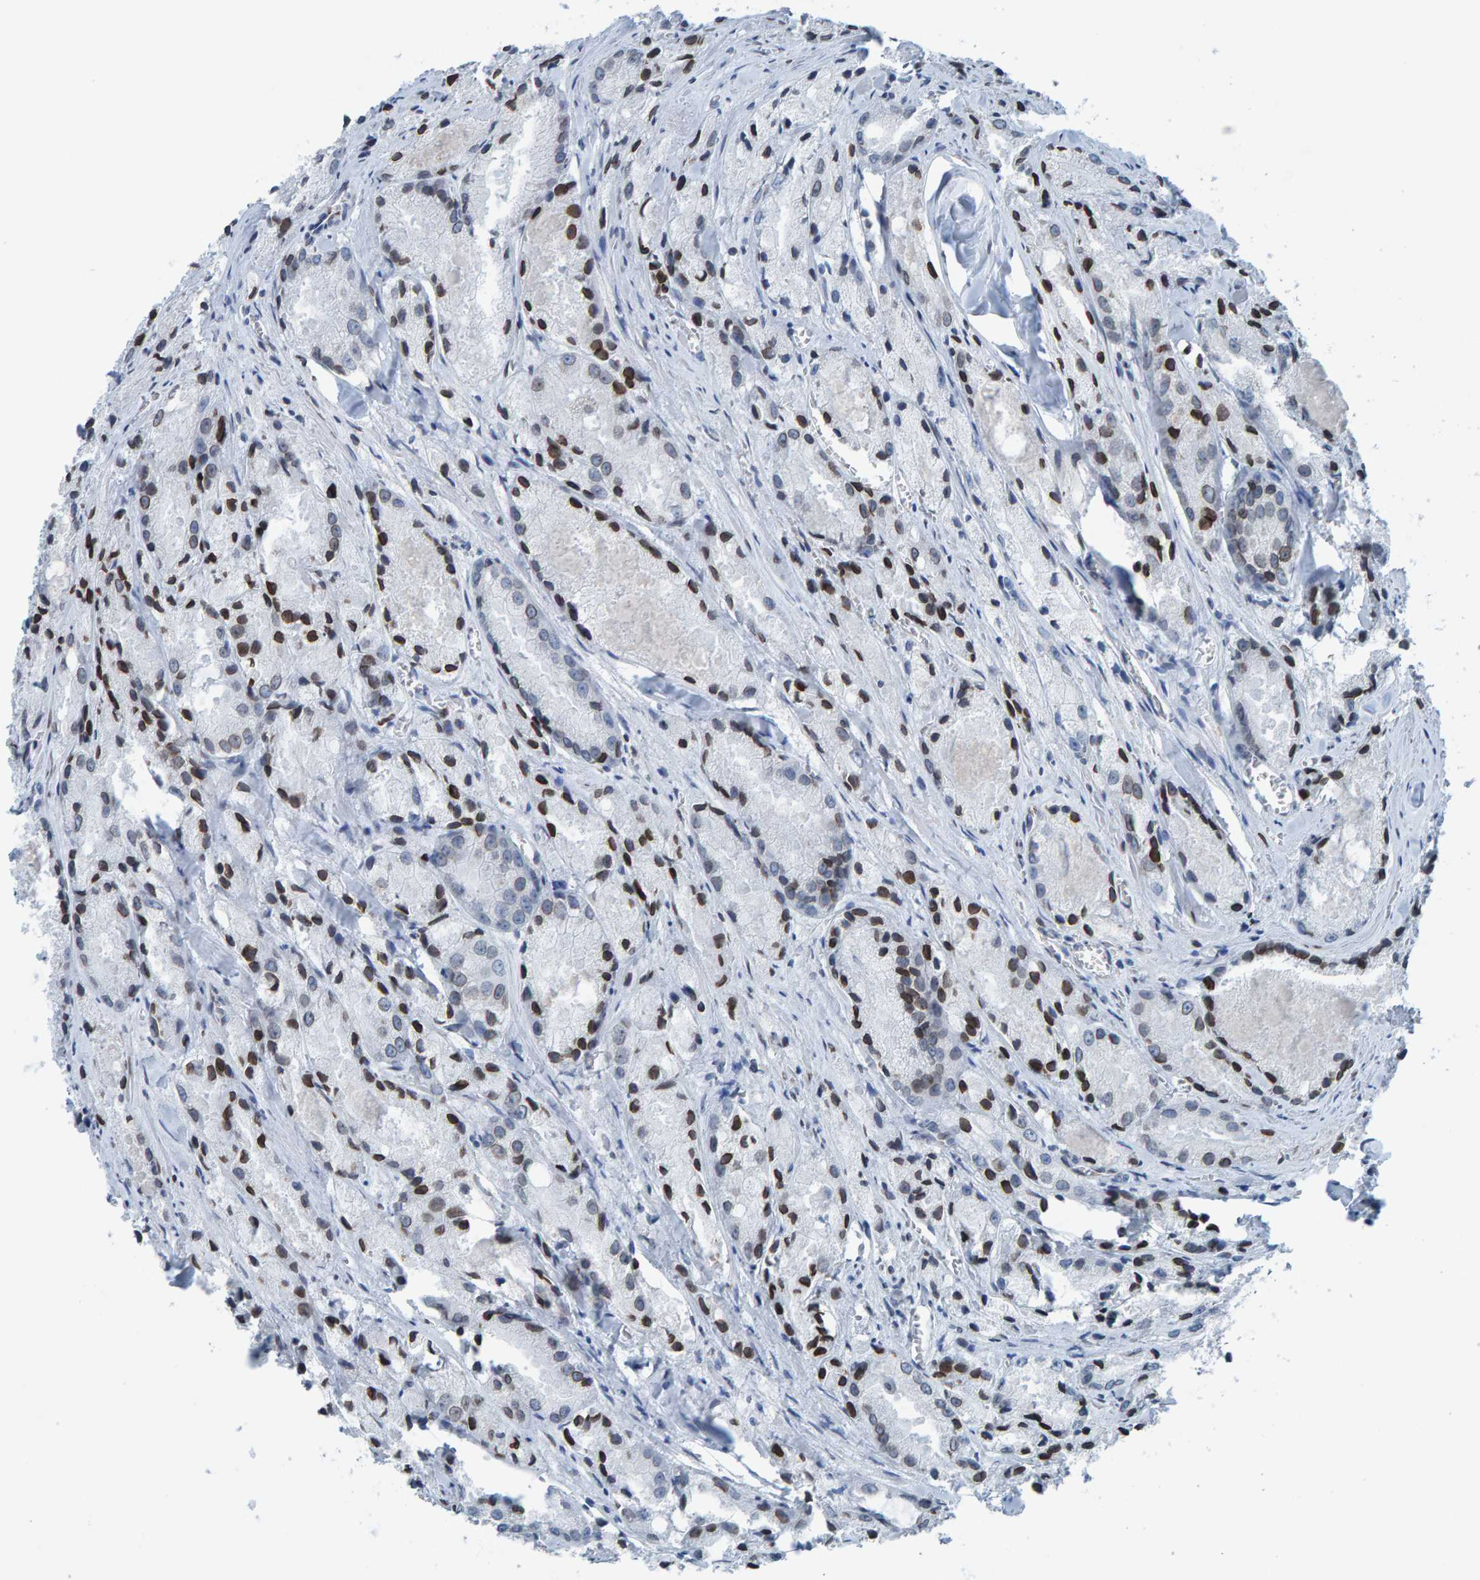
{"staining": {"intensity": "moderate", "quantity": "<25%", "location": "cytoplasmic/membranous,nuclear"}, "tissue": "prostate cancer", "cell_type": "Tumor cells", "image_type": "cancer", "snomed": [{"axis": "morphology", "description": "Adenocarcinoma, Low grade"}, {"axis": "topography", "description": "Prostate"}], "caption": "A low amount of moderate cytoplasmic/membranous and nuclear staining is seen in about <25% of tumor cells in prostate low-grade adenocarcinoma tissue.", "gene": "LMNB2", "patient": {"sex": "male", "age": 64}}